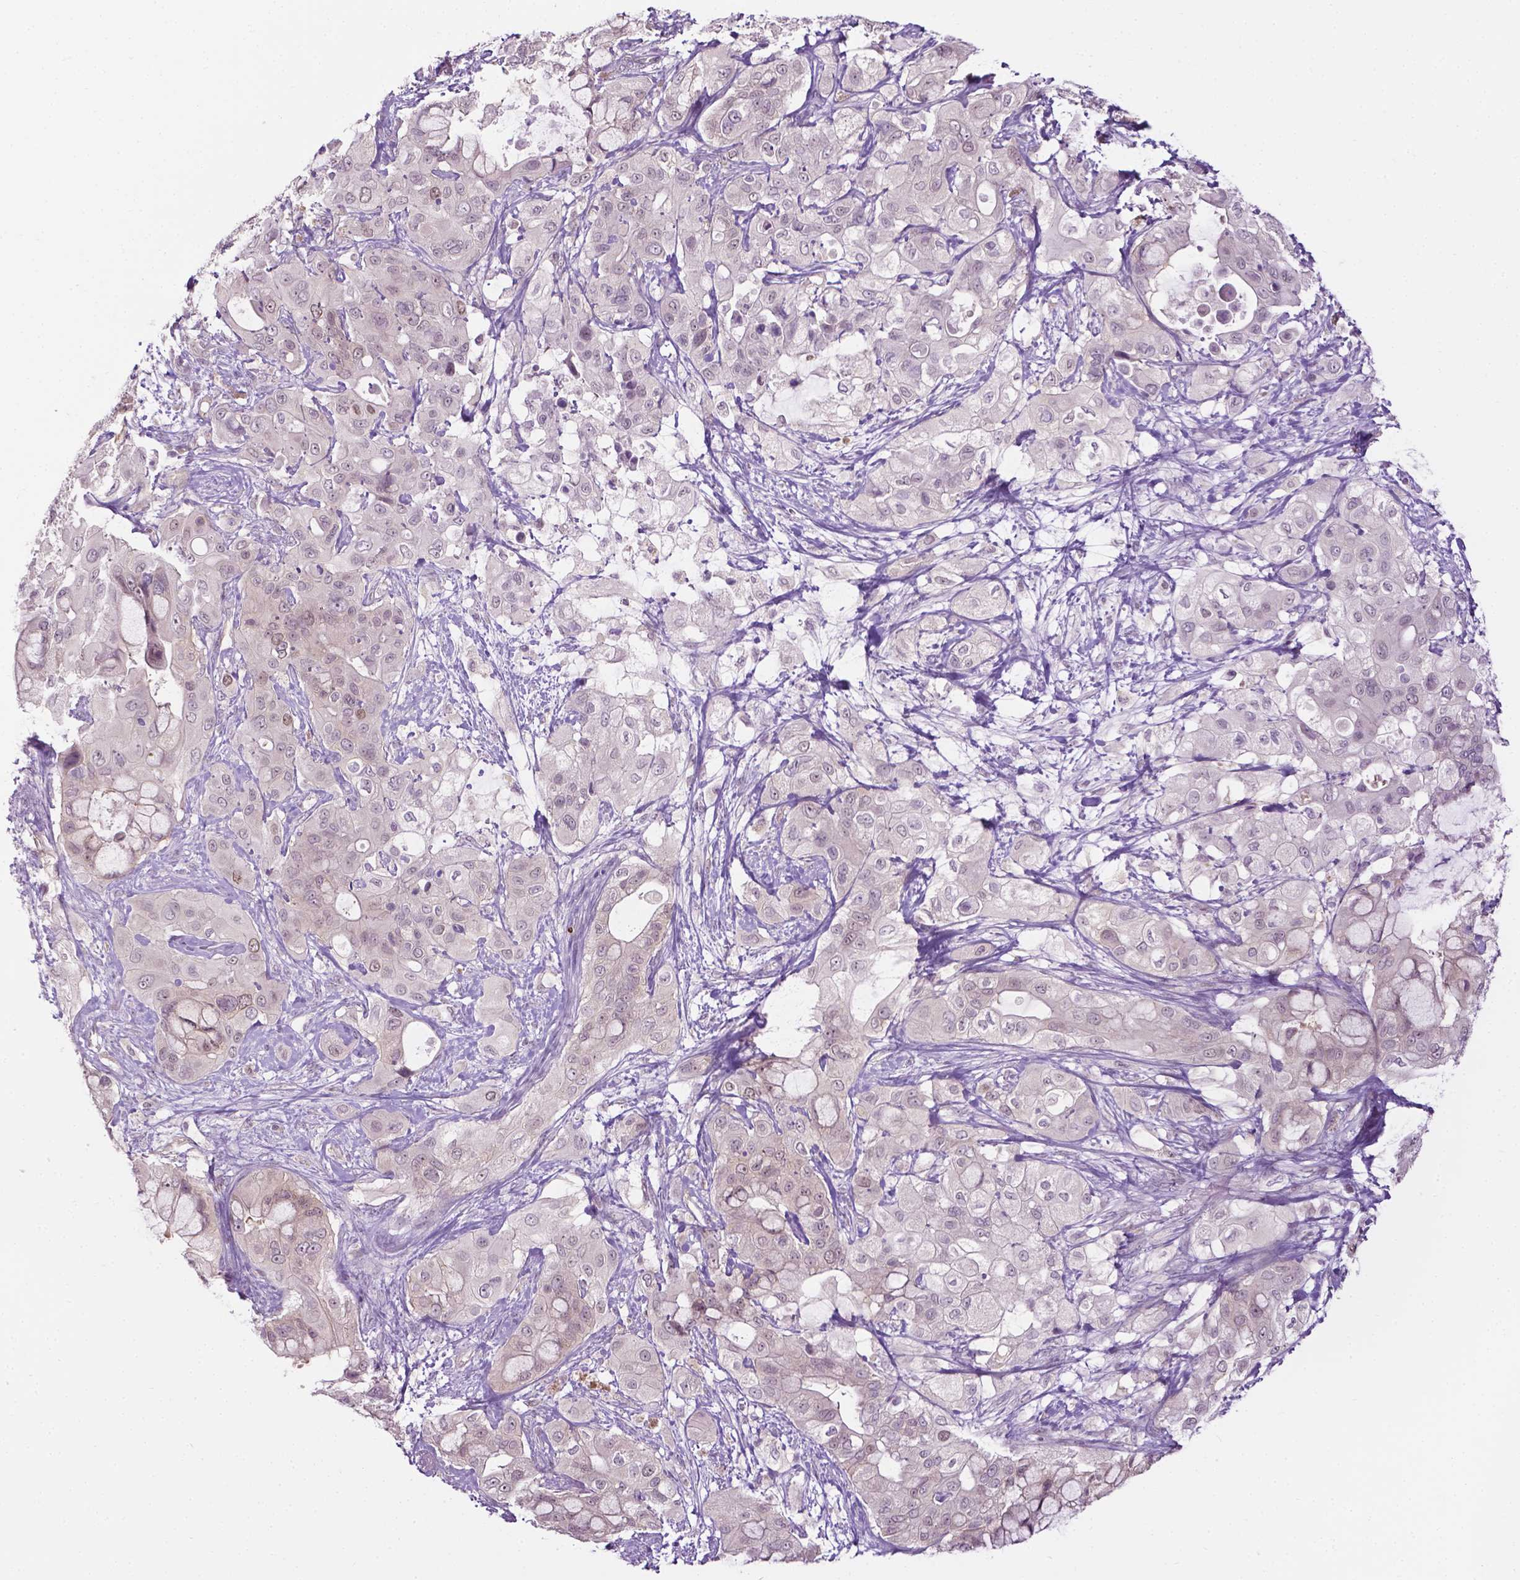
{"staining": {"intensity": "weak", "quantity": "<25%", "location": "cytoplasmic/membranous,nuclear"}, "tissue": "pancreatic cancer", "cell_type": "Tumor cells", "image_type": "cancer", "snomed": [{"axis": "morphology", "description": "Adenocarcinoma, NOS"}, {"axis": "topography", "description": "Pancreas"}], "caption": "Adenocarcinoma (pancreatic) stained for a protein using immunohistochemistry reveals no positivity tumor cells.", "gene": "DENND4A", "patient": {"sex": "male", "age": 71}}